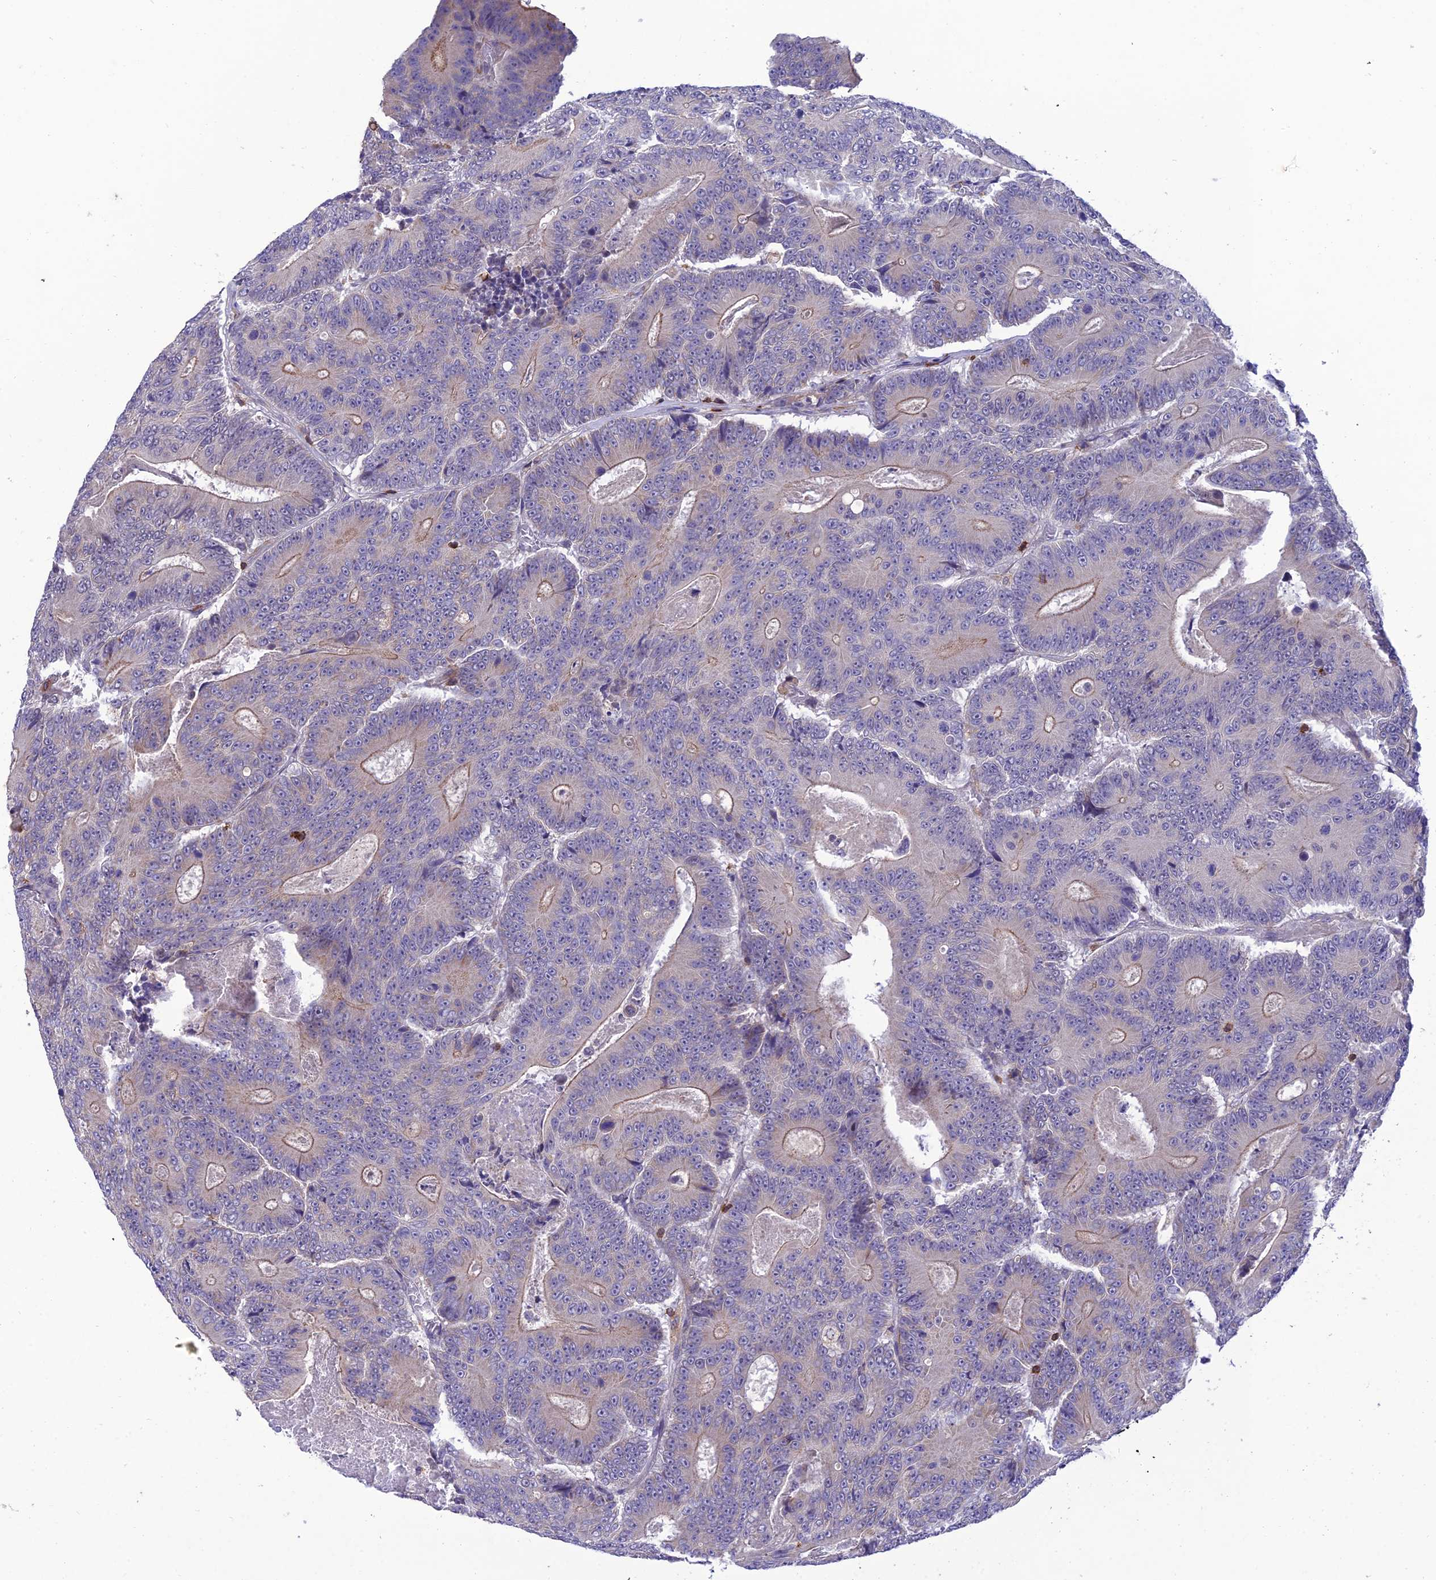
{"staining": {"intensity": "weak", "quantity": "<25%", "location": "cytoplasmic/membranous"}, "tissue": "colorectal cancer", "cell_type": "Tumor cells", "image_type": "cancer", "snomed": [{"axis": "morphology", "description": "Adenocarcinoma, NOS"}, {"axis": "topography", "description": "Colon"}], "caption": "High magnification brightfield microscopy of colorectal cancer stained with DAB (3,3'-diaminobenzidine) (brown) and counterstained with hematoxylin (blue): tumor cells show no significant positivity. The staining is performed using DAB (3,3'-diaminobenzidine) brown chromogen with nuclei counter-stained in using hematoxylin.", "gene": "FAM76A", "patient": {"sex": "male", "age": 83}}